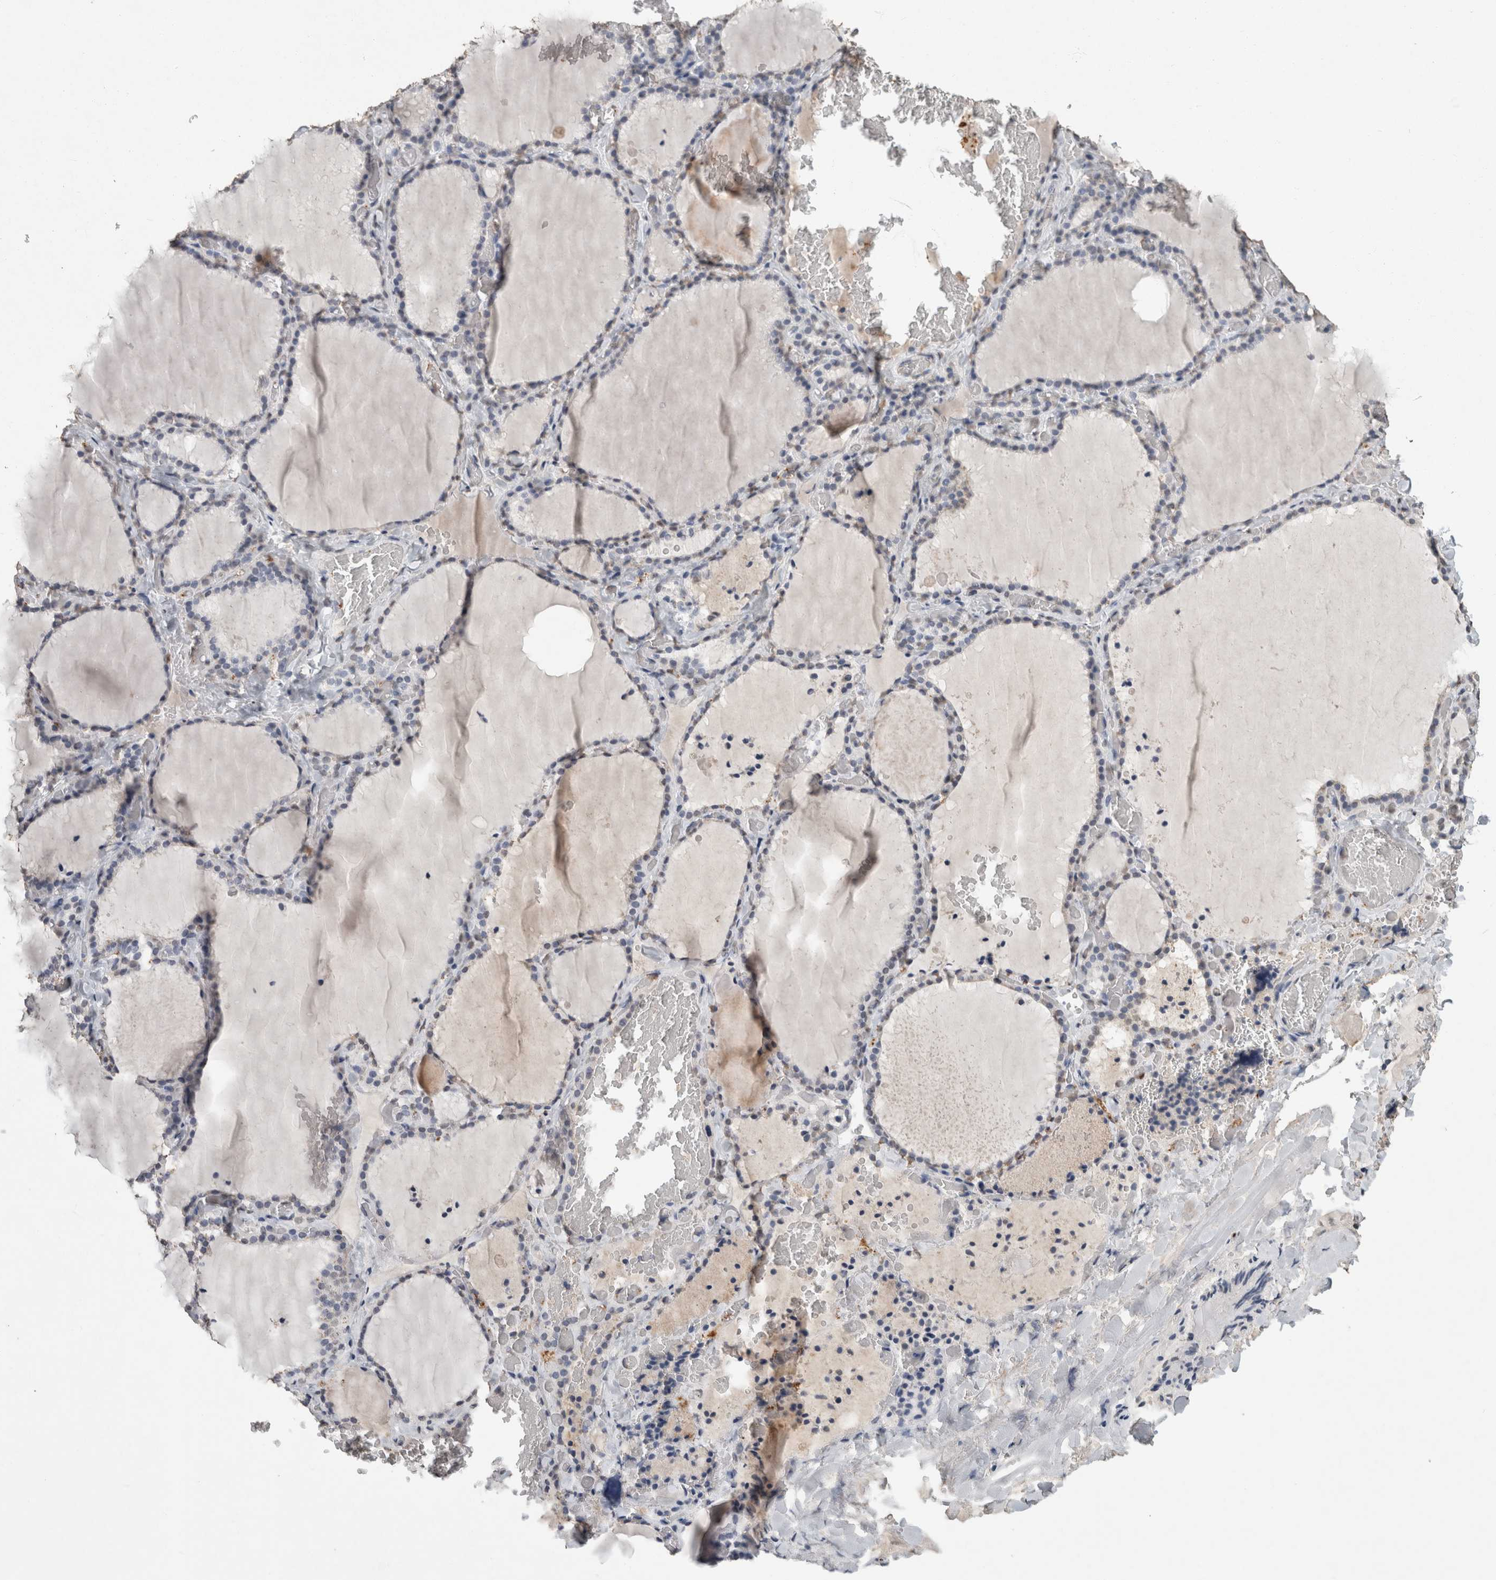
{"staining": {"intensity": "negative", "quantity": "none", "location": "none"}, "tissue": "thyroid gland", "cell_type": "Glandular cells", "image_type": "normal", "snomed": [{"axis": "morphology", "description": "Normal tissue, NOS"}, {"axis": "topography", "description": "Thyroid gland"}], "caption": "This is an immunohistochemistry (IHC) micrograph of normal thyroid gland. There is no positivity in glandular cells.", "gene": "LTBP1", "patient": {"sex": "female", "age": 22}}